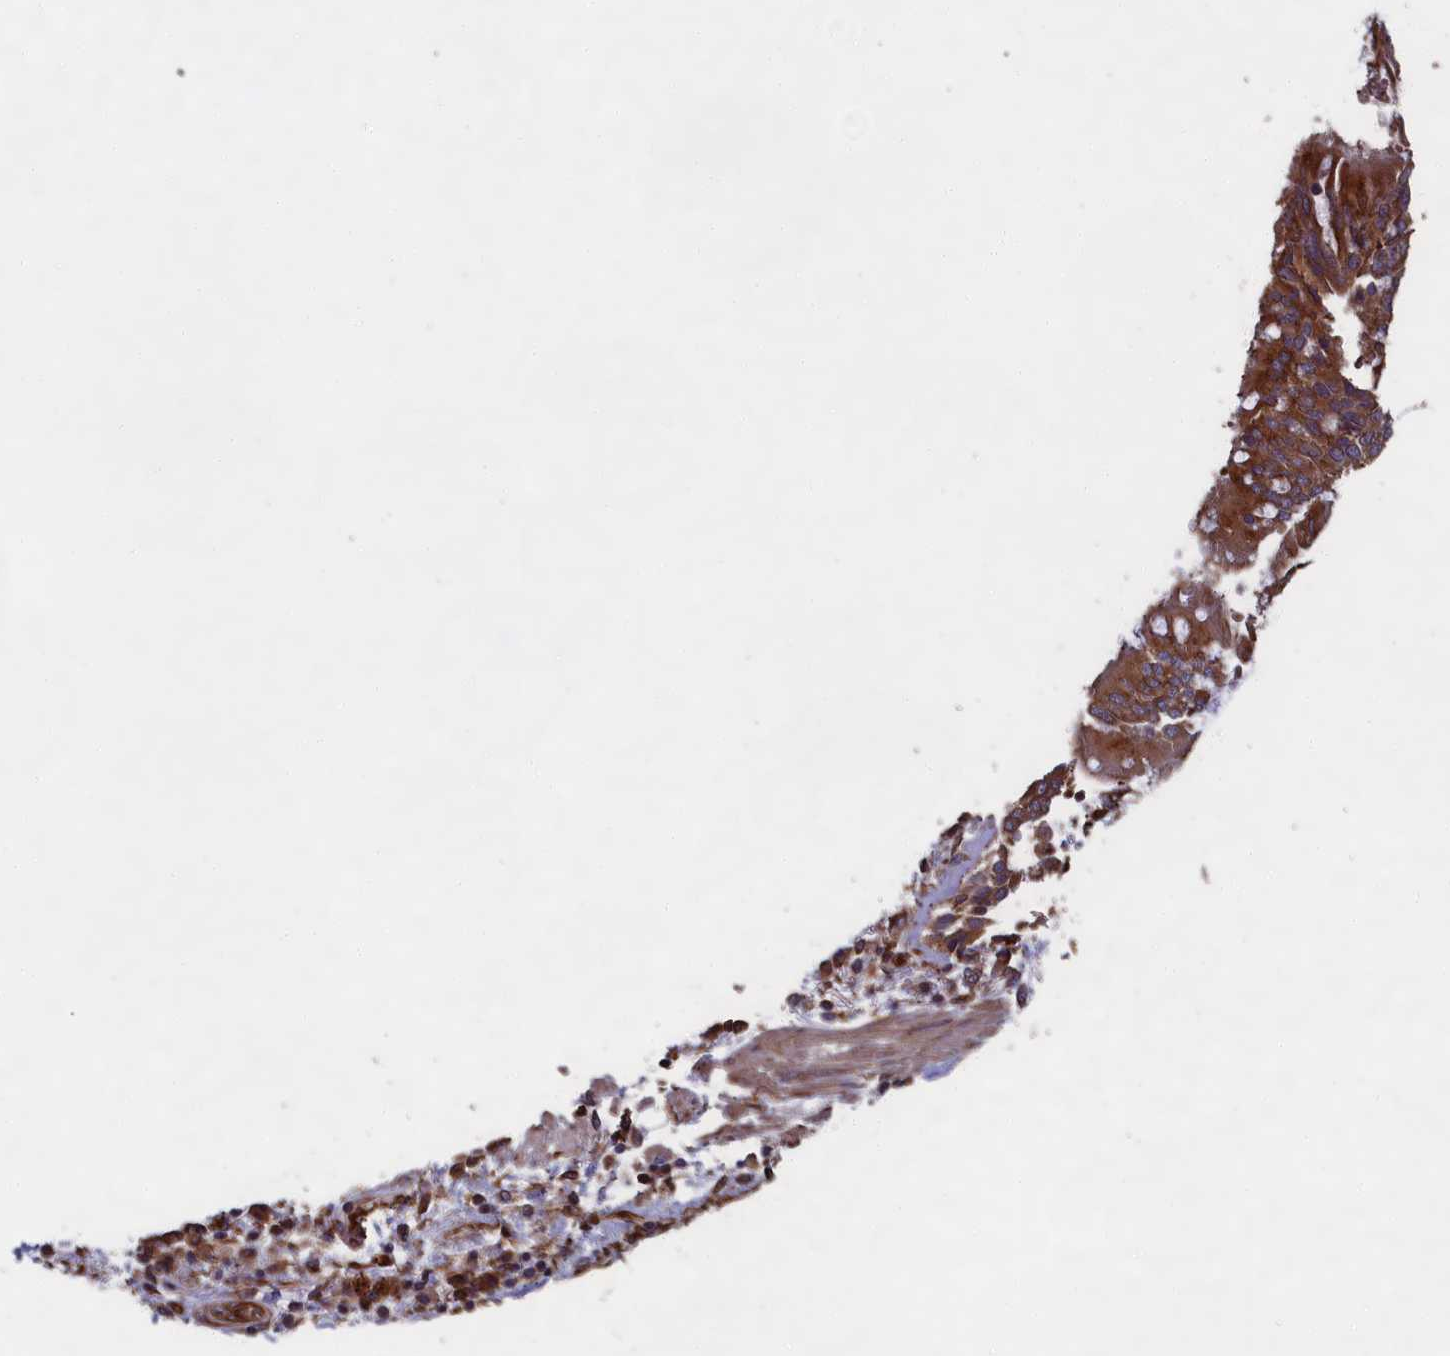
{"staining": {"intensity": "strong", "quantity": ">75%", "location": "cytoplasmic/membranous"}, "tissue": "adipose tissue", "cell_type": "Adipocytes", "image_type": "normal", "snomed": [{"axis": "morphology", "description": "Normal tissue, NOS"}, {"axis": "topography", "description": "Cartilage tissue"}, {"axis": "topography", "description": "Bronchus"}, {"axis": "topography", "description": "Lung"}, {"axis": "topography", "description": "Peripheral nerve tissue"}], "caption": "Immunohistochemical staining of normal adipose tissue demonstrates high levels of strong cytoplasmic/membranous positivity in approximately >75% of adipocytes.", "gene": "CCDC124", "patient": {"sex": "female", "age": 49}}